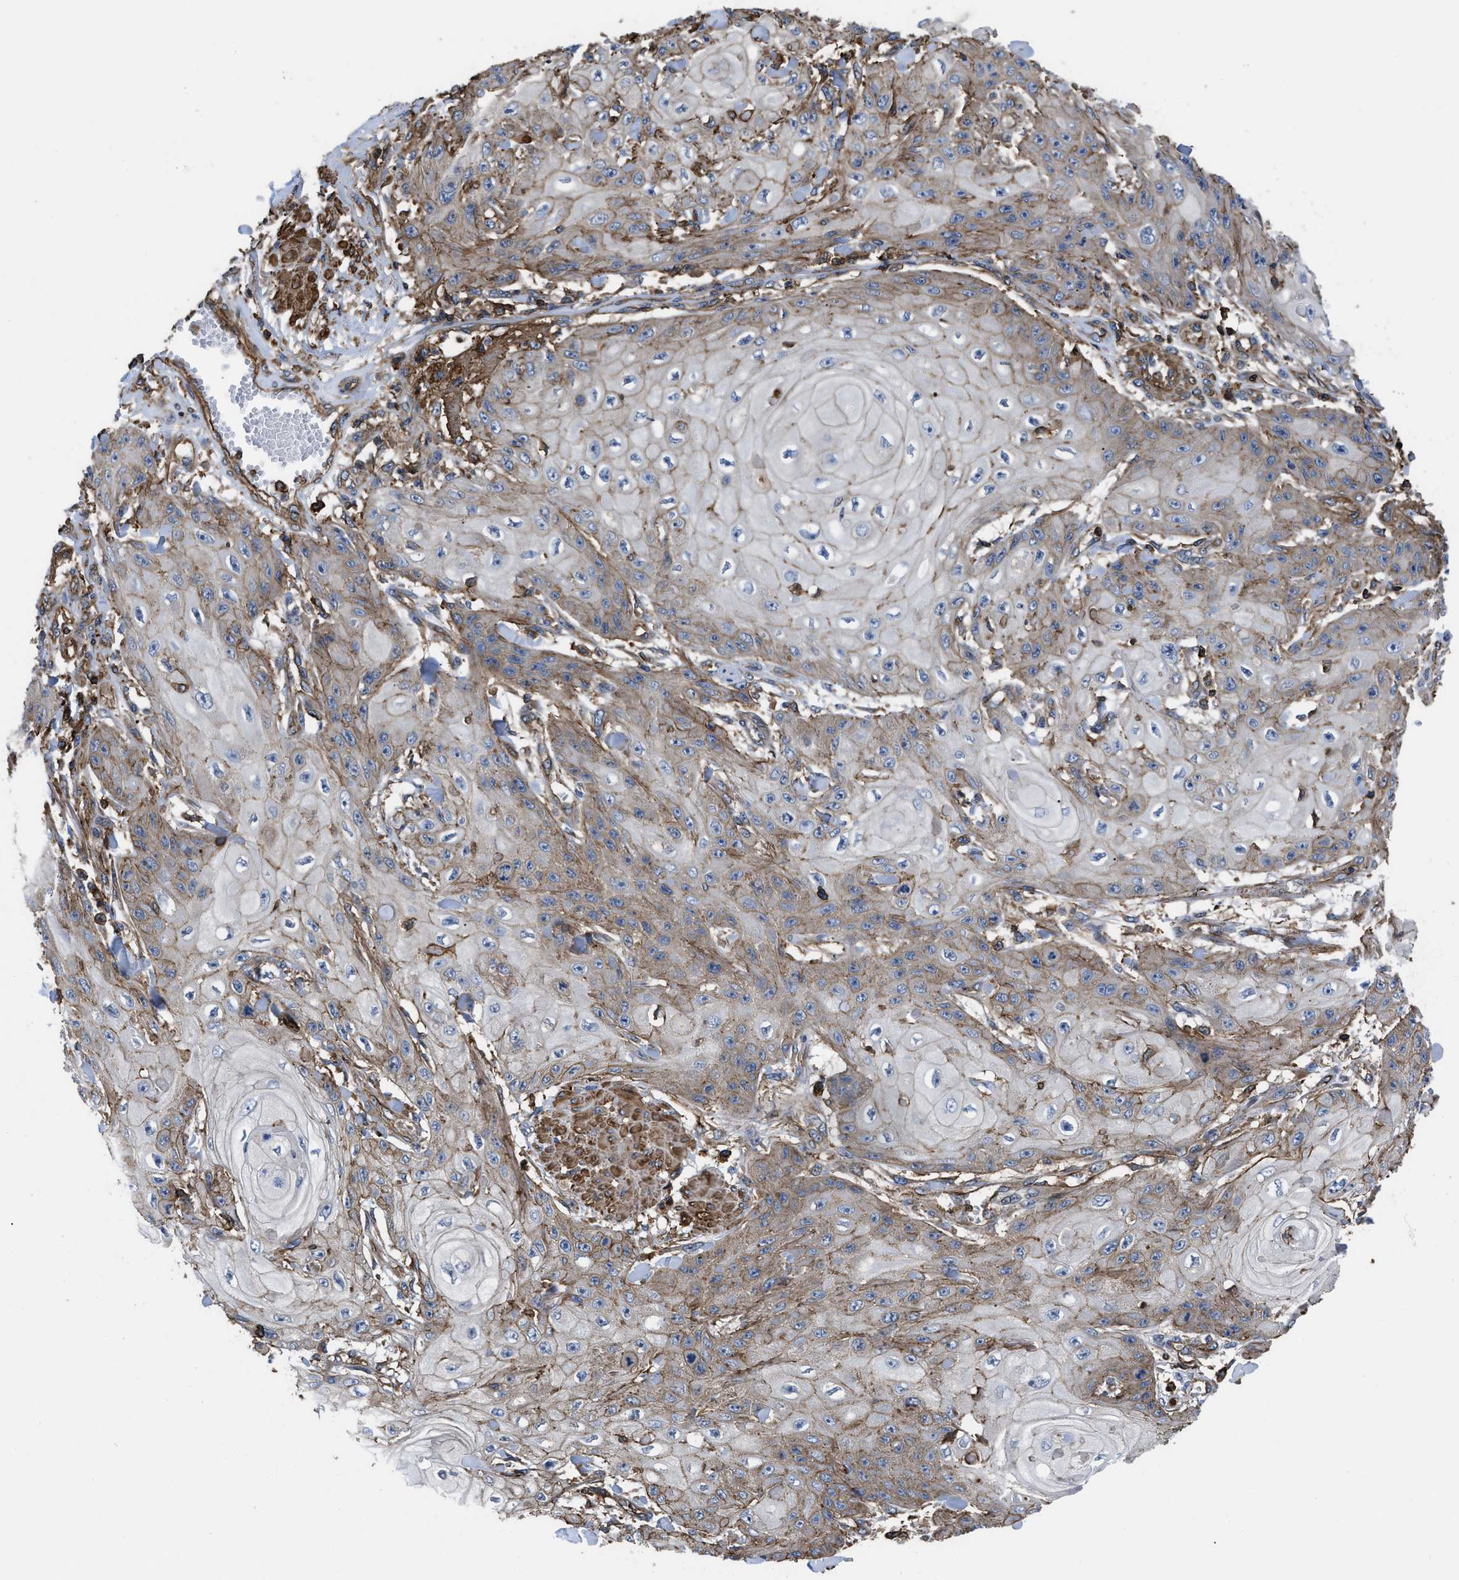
{"staining": {"intensity": "weak", "quantity": ">75%", "location": "cytoplasmic/membranous"}, "tissue": "skin cancer", "cell_type": "Tumor cells", "image_type": "cancer", "snomed": [{"axis": "morphology", "description": "Squamous cell carcinoma, NOS"}, {"axis": "topography", "description": "Skin"}], "caption": "The image demonstrates immunohistochemical staining of skin squamous cell carcinoma. There is weak cytoplasmic/membranous positivity is present in about >75% of tumor cells.", "gene": "SCUBE2", "patient": {"sex": "male", "age": 74}}